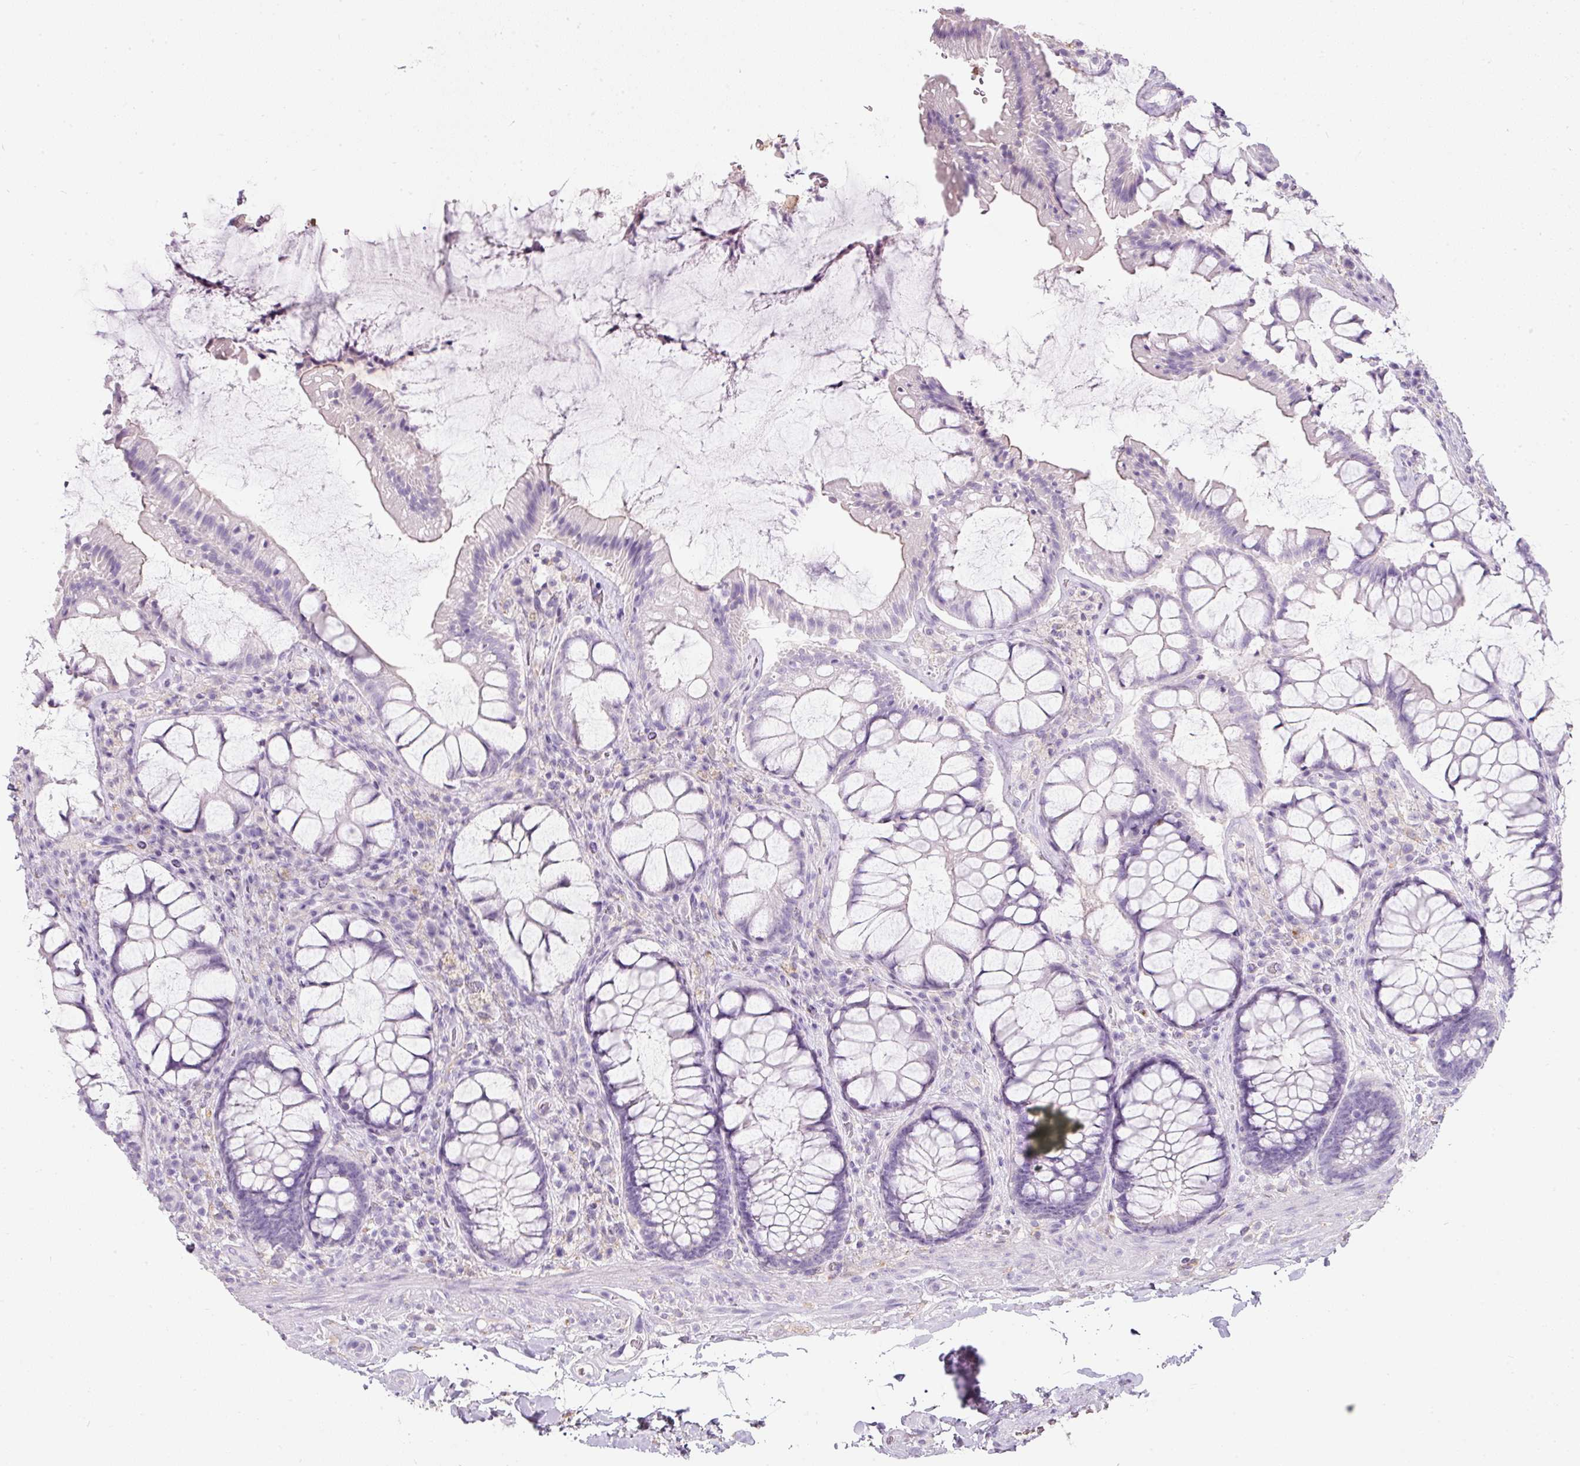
{"staining": {"intensity": "negative", "quantity": "none", "location": "none"}, "tissue": "rectum", "cell_type": "Glandular cells", "image_type": "normal", "snomed": [{"axis": "morphology", "description": "Normal tissue, NOS"}, {"axis": "topography", "description": "Rectum"}], "caption": "High power microscopy histopathology image of an IHC histopathology image of normal rectum, revealing no significant staining in glandular cells. (IHC, brightfield microscopy, high magnification).", "gene": "DNM1", "patient": {"sex": "female", "age": 58}}